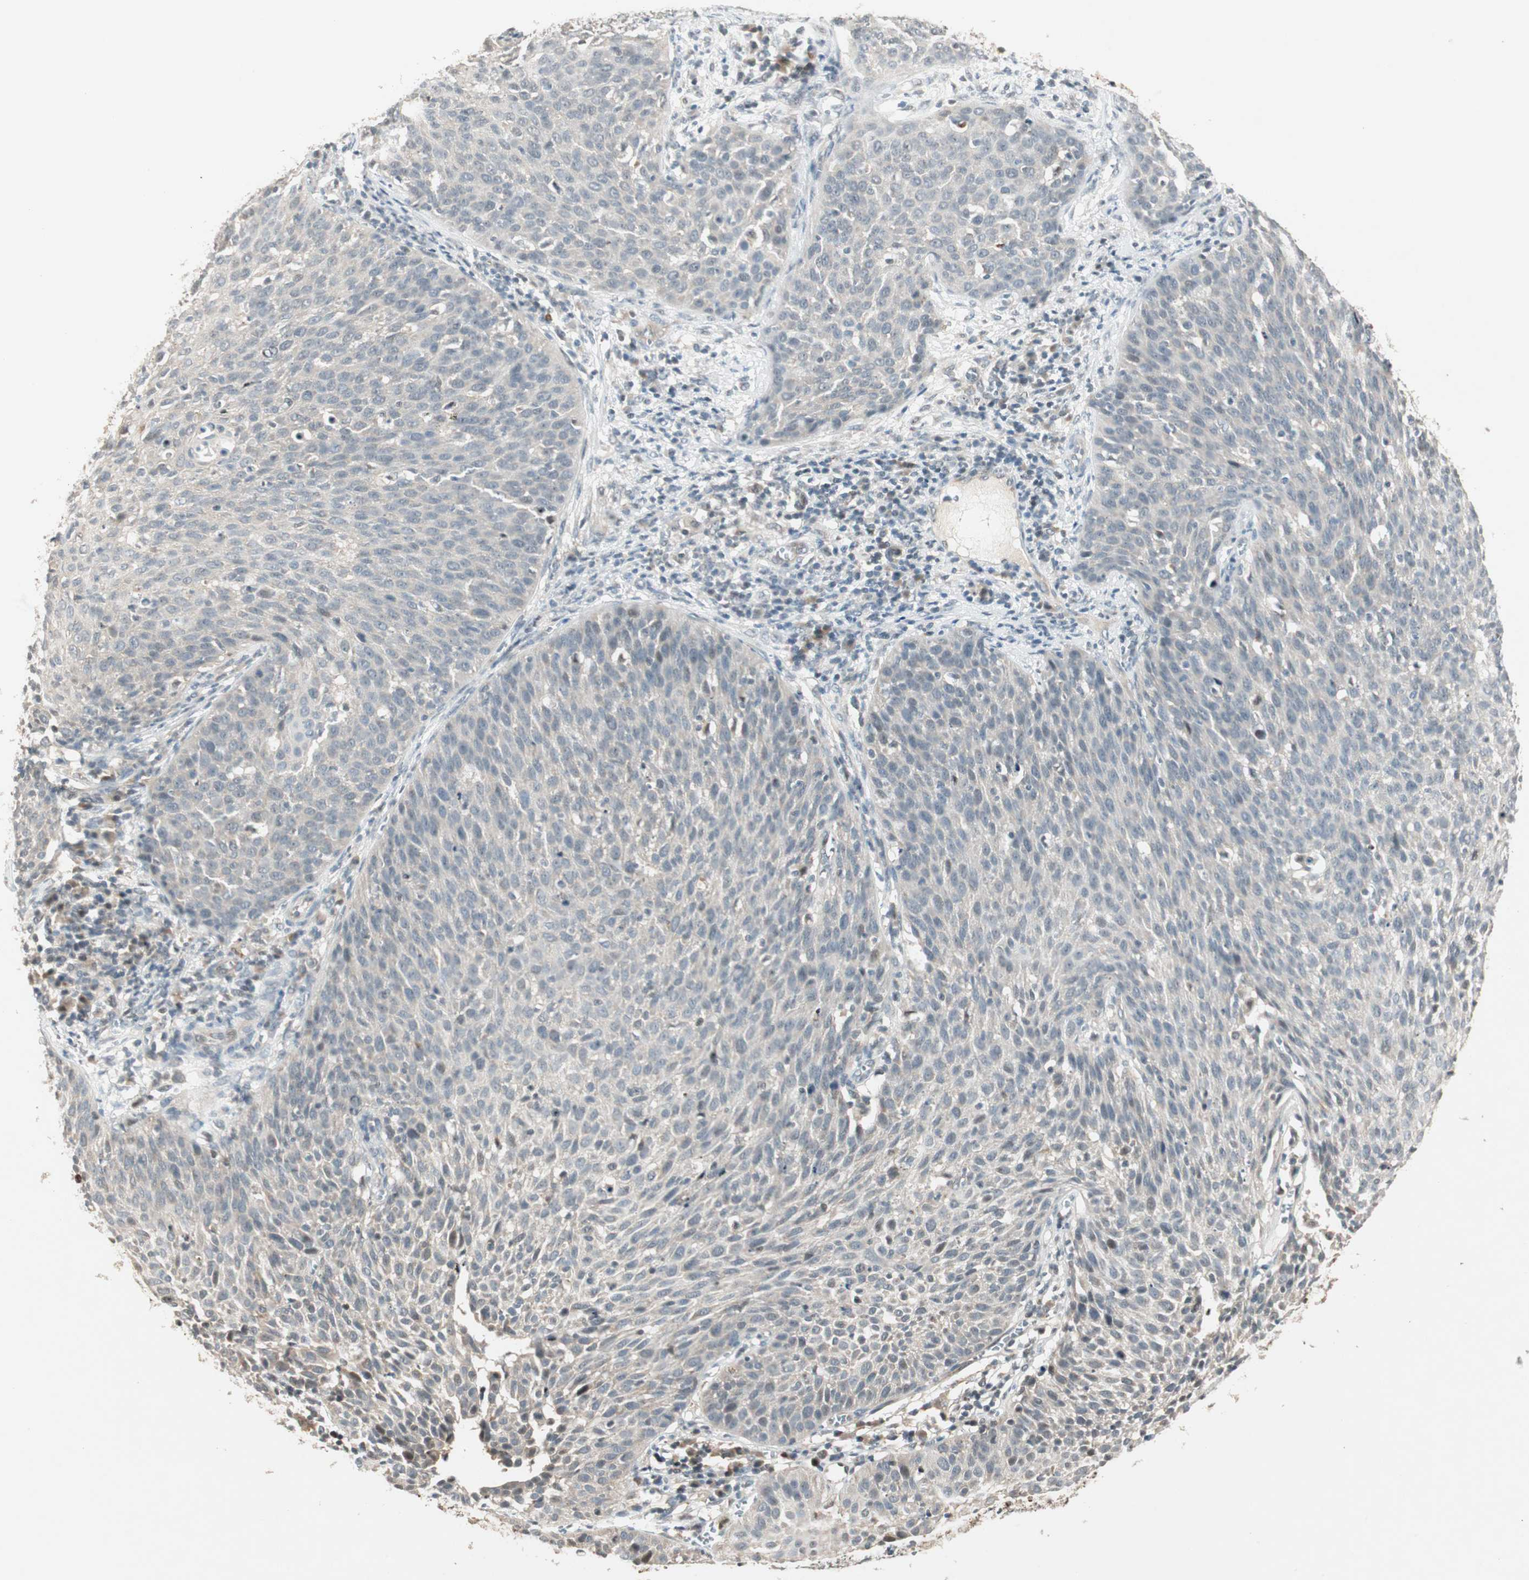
{"staining": {"intensity": "negative", "quantity": "none", "location": "none"}, "tissue": "cervical cancer", "cell_type": "Tumor cells", "image_type": "cancer", "snomed": [{"axis": "morphology", "description": "Squamous cell carcinoma, NOS"}, {"axis": "topography", "description": "Cervix"}], "caption": "Immunohistochemistry (IHC) of cervical cancer (squamous cell carcinoma) shows no expression in tumor cells.", "gene": "ACSL5", "patient": {"sex": "female", "age": 38}}